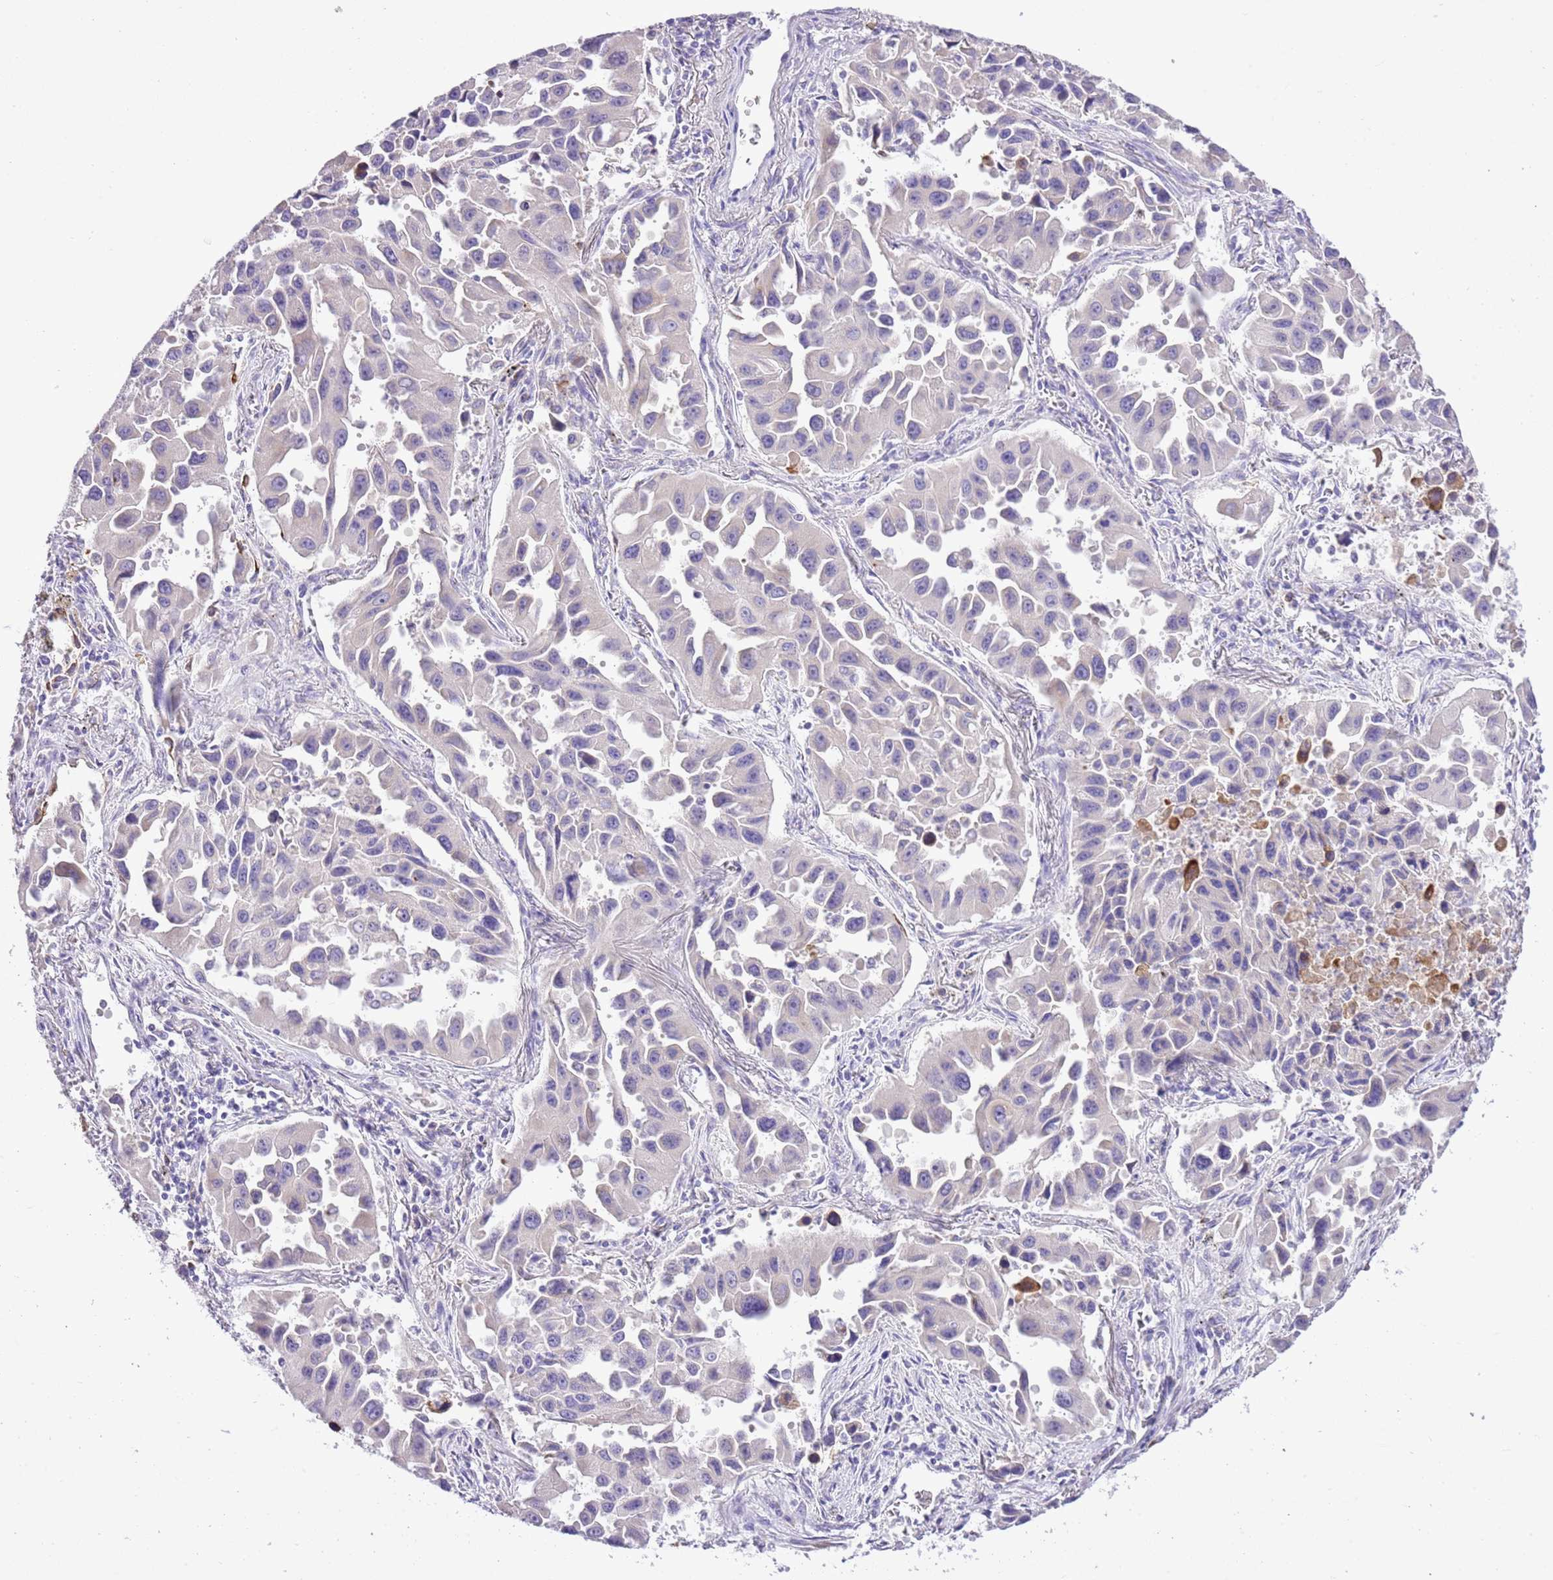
{"staining": {"intensity": "negative", "quantity": "none", "location": "none"}, "tissue": "lung cancer", "cell_type": "Tumor cells", "image_type": "cancer", "snomed": [{"axis": "morphology", "description": "Adenocarcinoma, NOS"}, {"axis": "topography", "description": "Lung"}], "caption": "Tumor cells are negative for protein expression in human adenocarcinoma (lung).", "gene": "AAR2", "patient": {"sex": "male", "age": 66}}